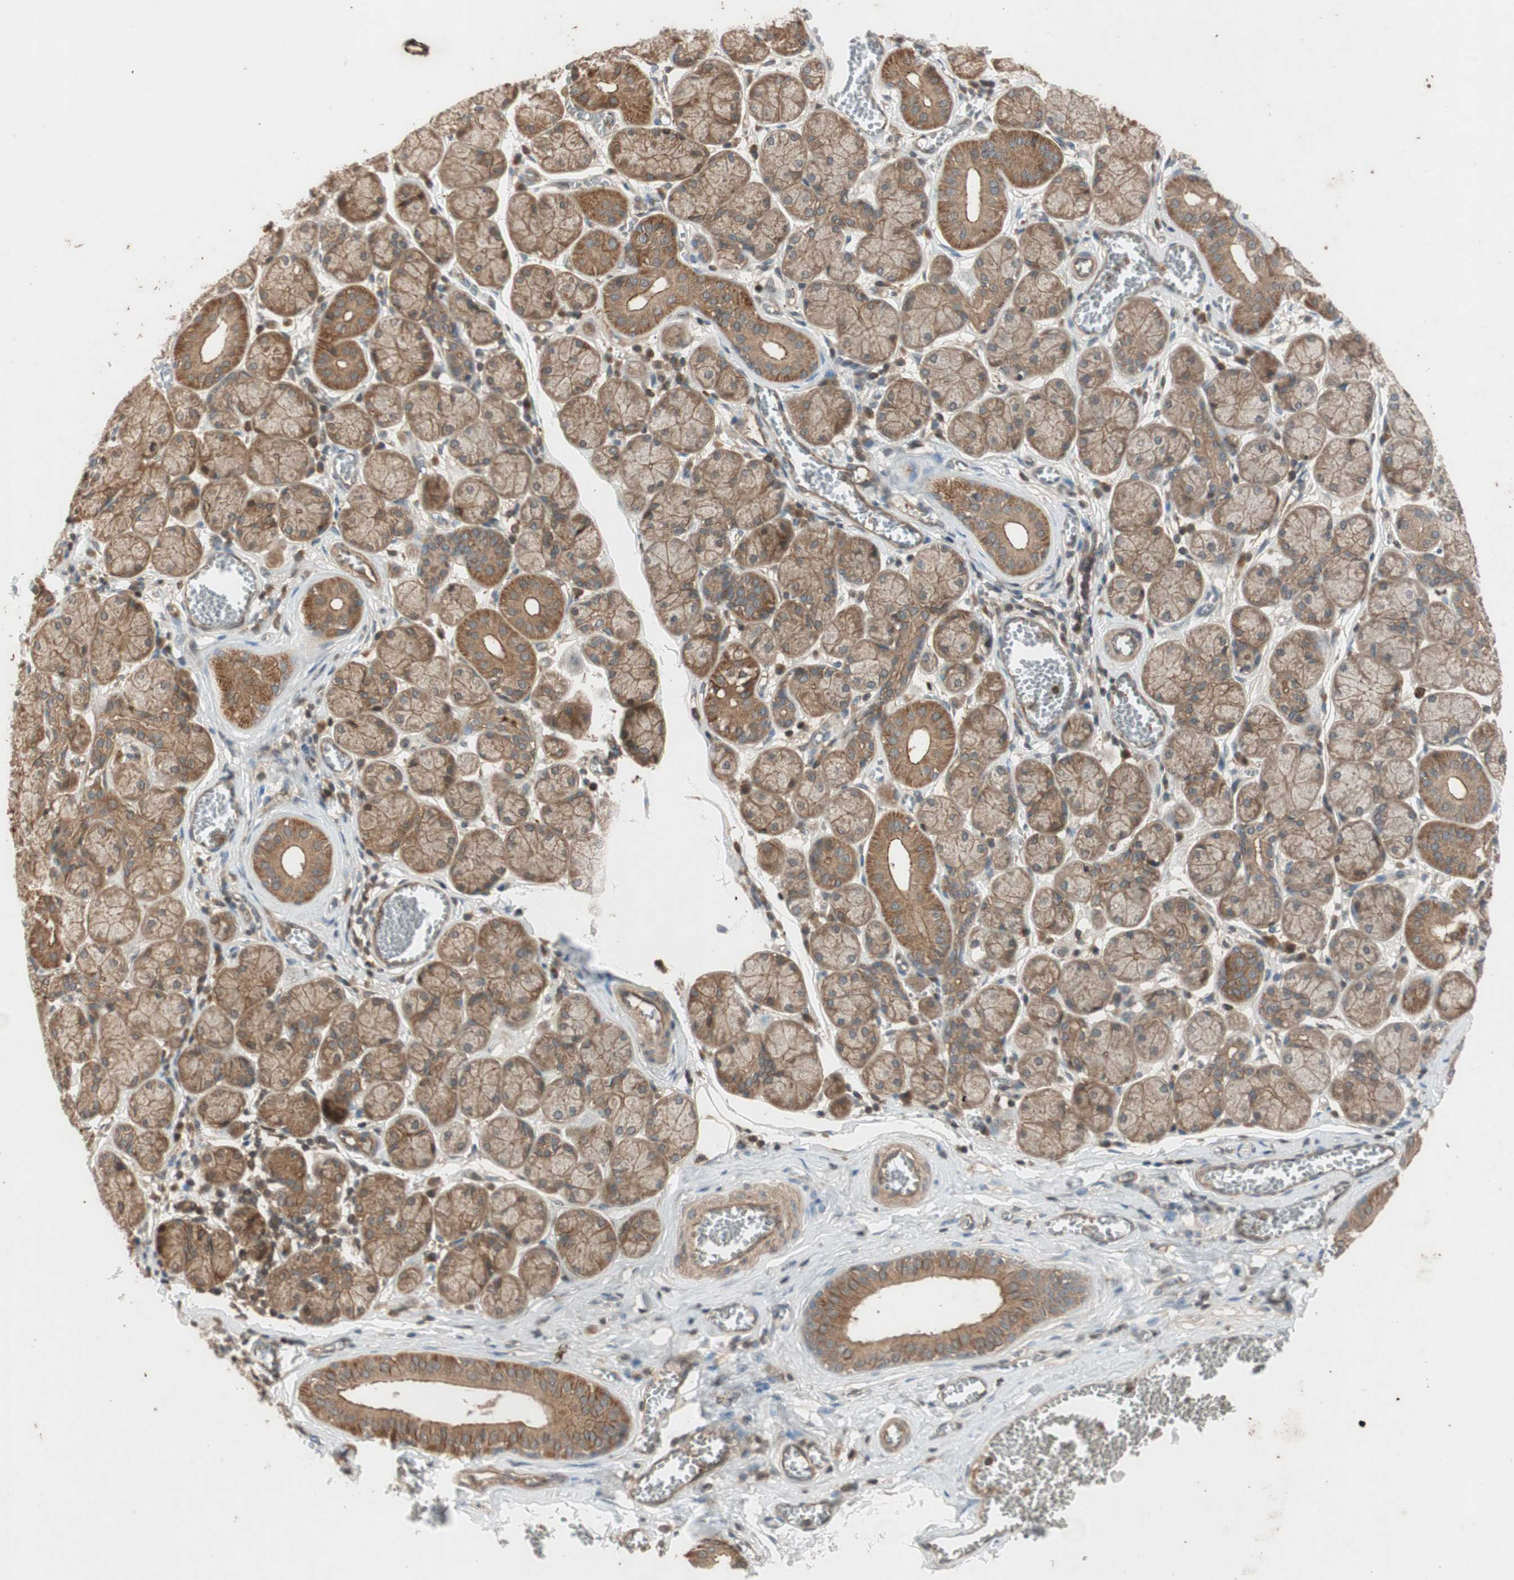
{"staining": {"intensity": "moderate", "quantity": ">75%", "location": "cytoplasmic/membranous"}, "tissue": "salivary gland", "cell_type": "Glandular cells", "image_type": "normal", "snomed": [{"axis": "morphology", "description": "Normal tissue, NOS"}, {"axis": "topography", "description": "Salivary gland"}], "caption": "Protein staining by immunohistochemistry reveals moderate cytoplasmic/membranous staining in about >75% of glandular cells in benign salivary gland. Using DAB (brown) and hematoxylin (blue) stains, captured at high magnification using brightfield microscopy.", "gene": "EPHA8", "patient": {"sex": "female", "age": 24}}